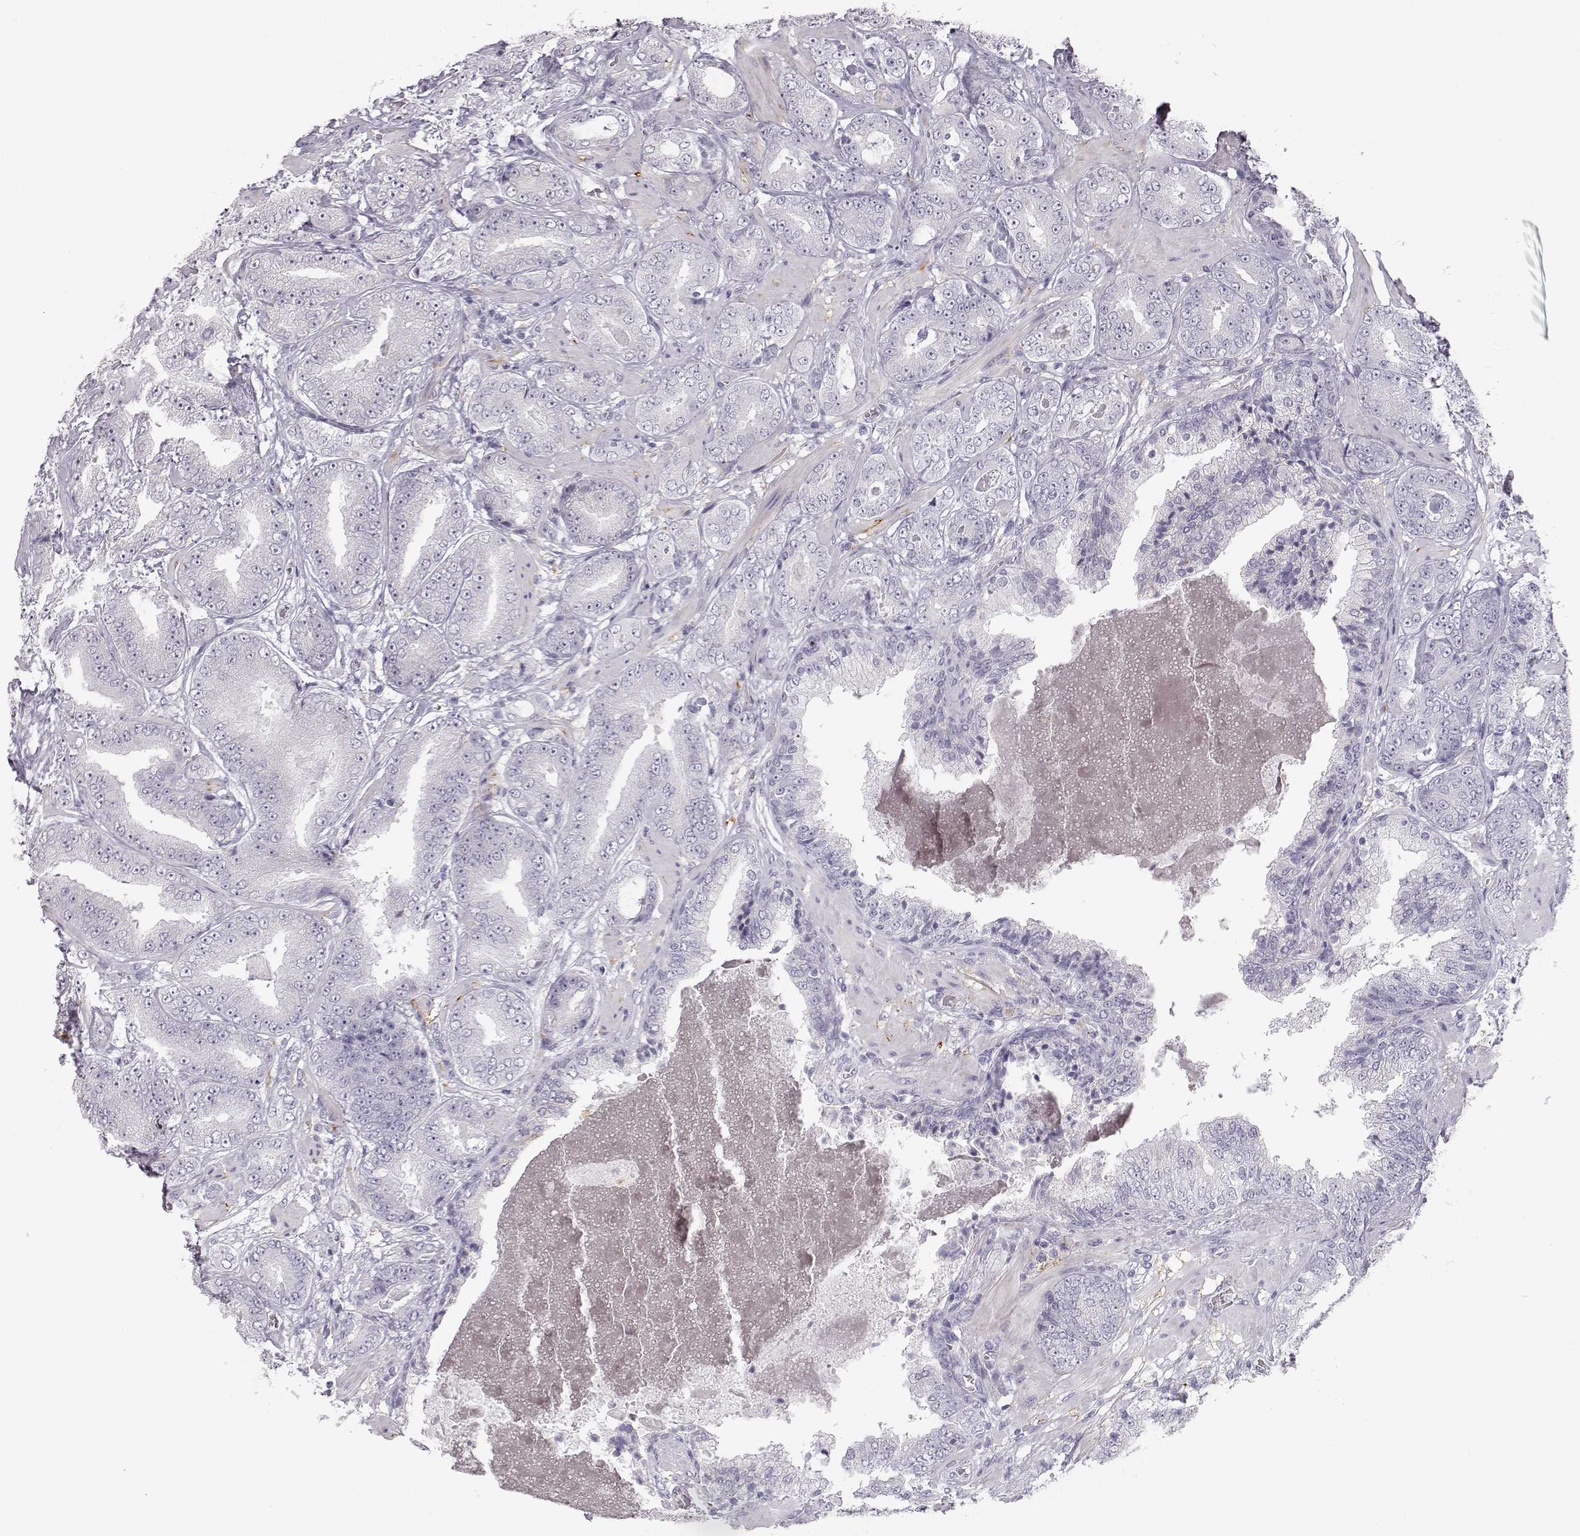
{"staining": {"intensity": "negative", "quantity": "none", "location": "none"}, "tissue": "prostate cancer", "cell_type": "Tumor cells", "image_type": "cancer", "snomed": [{"axis": "morphology", "description": "Adenocarcinoma, Low grade"}, {"axis": "topography", "description": "Prostate"}], "caption": "The immunohistochemistry histopathology image has no significant expression in tumor cells of adenocarcinoma (low-grade) (prostate) tissue.", "gene": "MYCBPAP", "patient": {"sex": "male", "age": 60}}